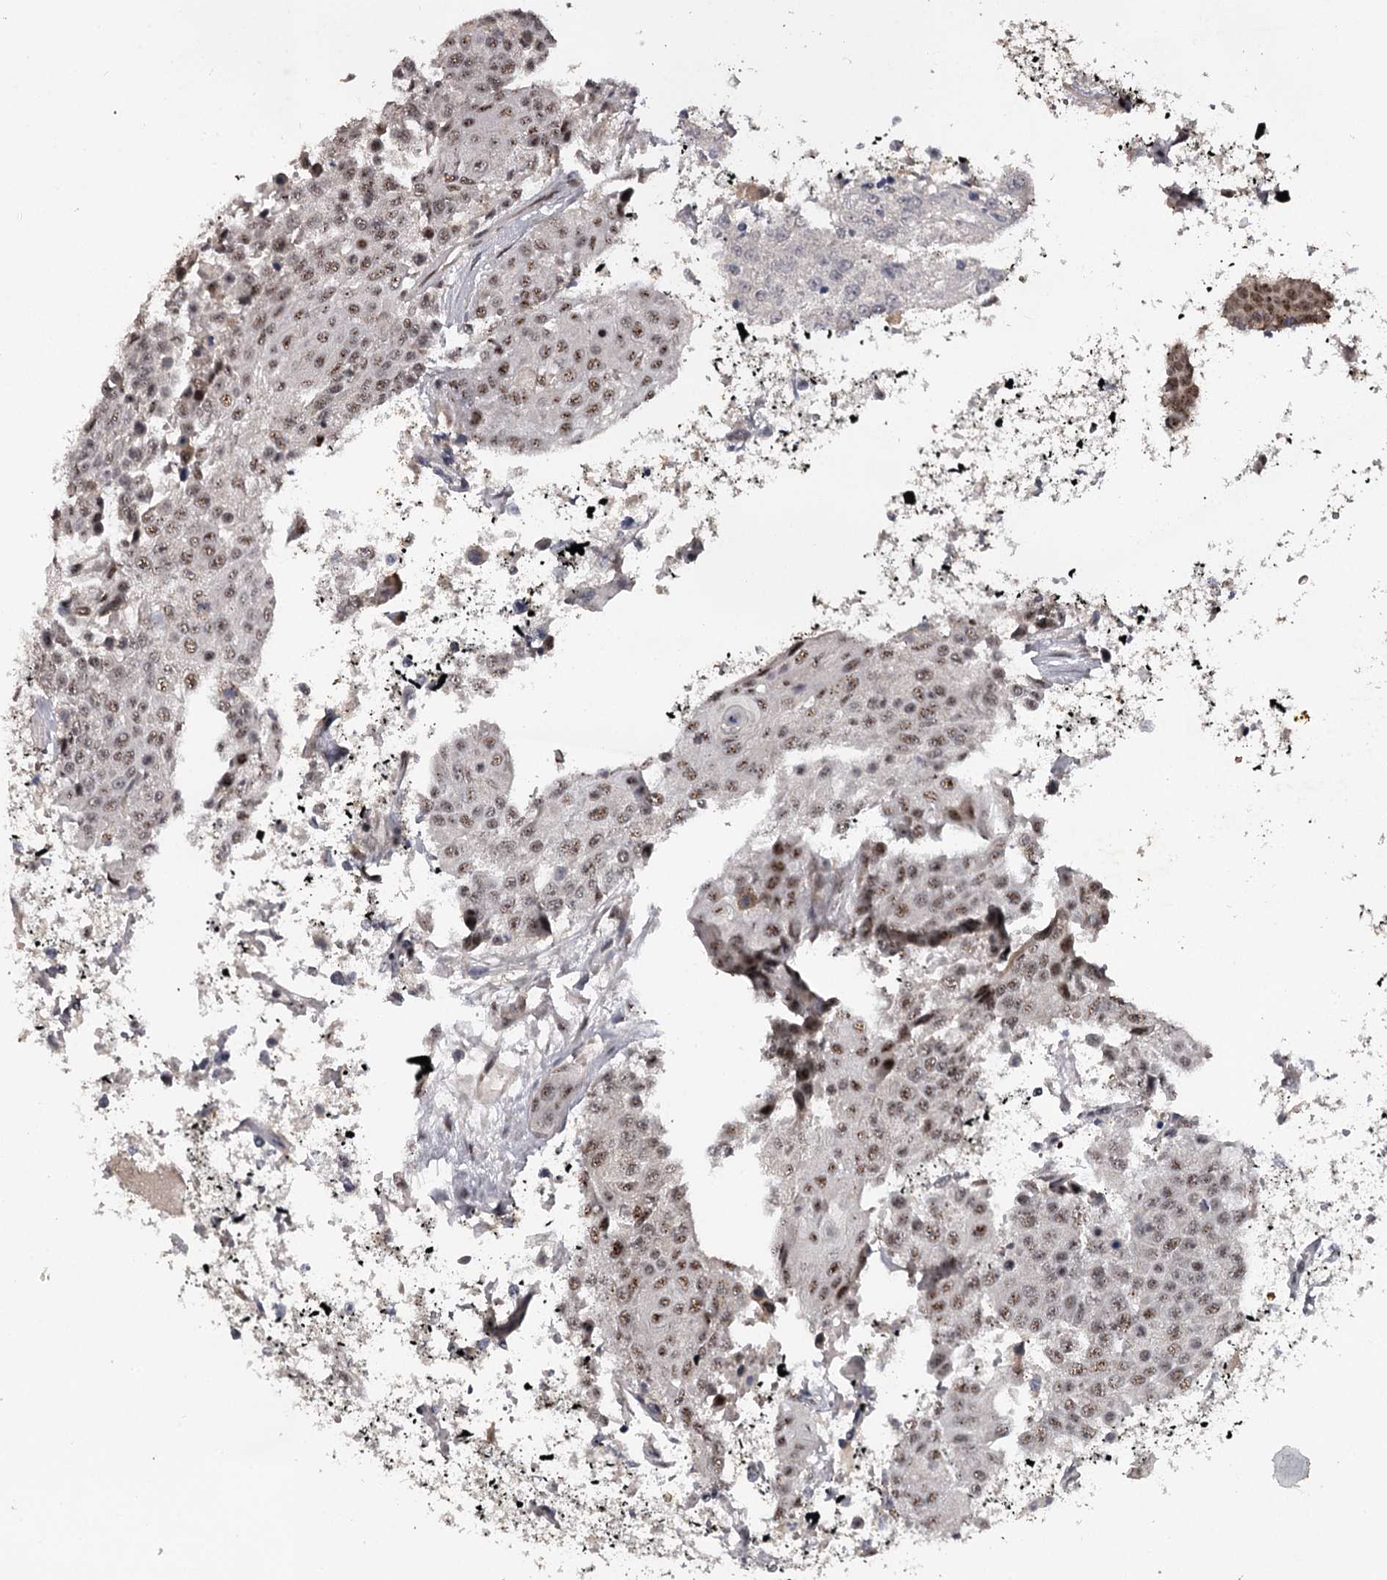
{"staining": {"intensity": "moderate", "quantity": ">75%", "location": "nuclear"}, "tissue": "renal cancer", "cell_type": "Tumor cells", "image_type": "cancer", "snomed": [{"axis": "morphology", "description": "Adenocarcinoma, NOS"}, {"axis": "topography", "description": "Kidney"}], "caption": "Renal adenocarcinoma stained for a protein demonstrates moderate nuclear positivity in tumor cells.", "gene": "RNF44", "patient": {"sex": "female", "age": 52}}